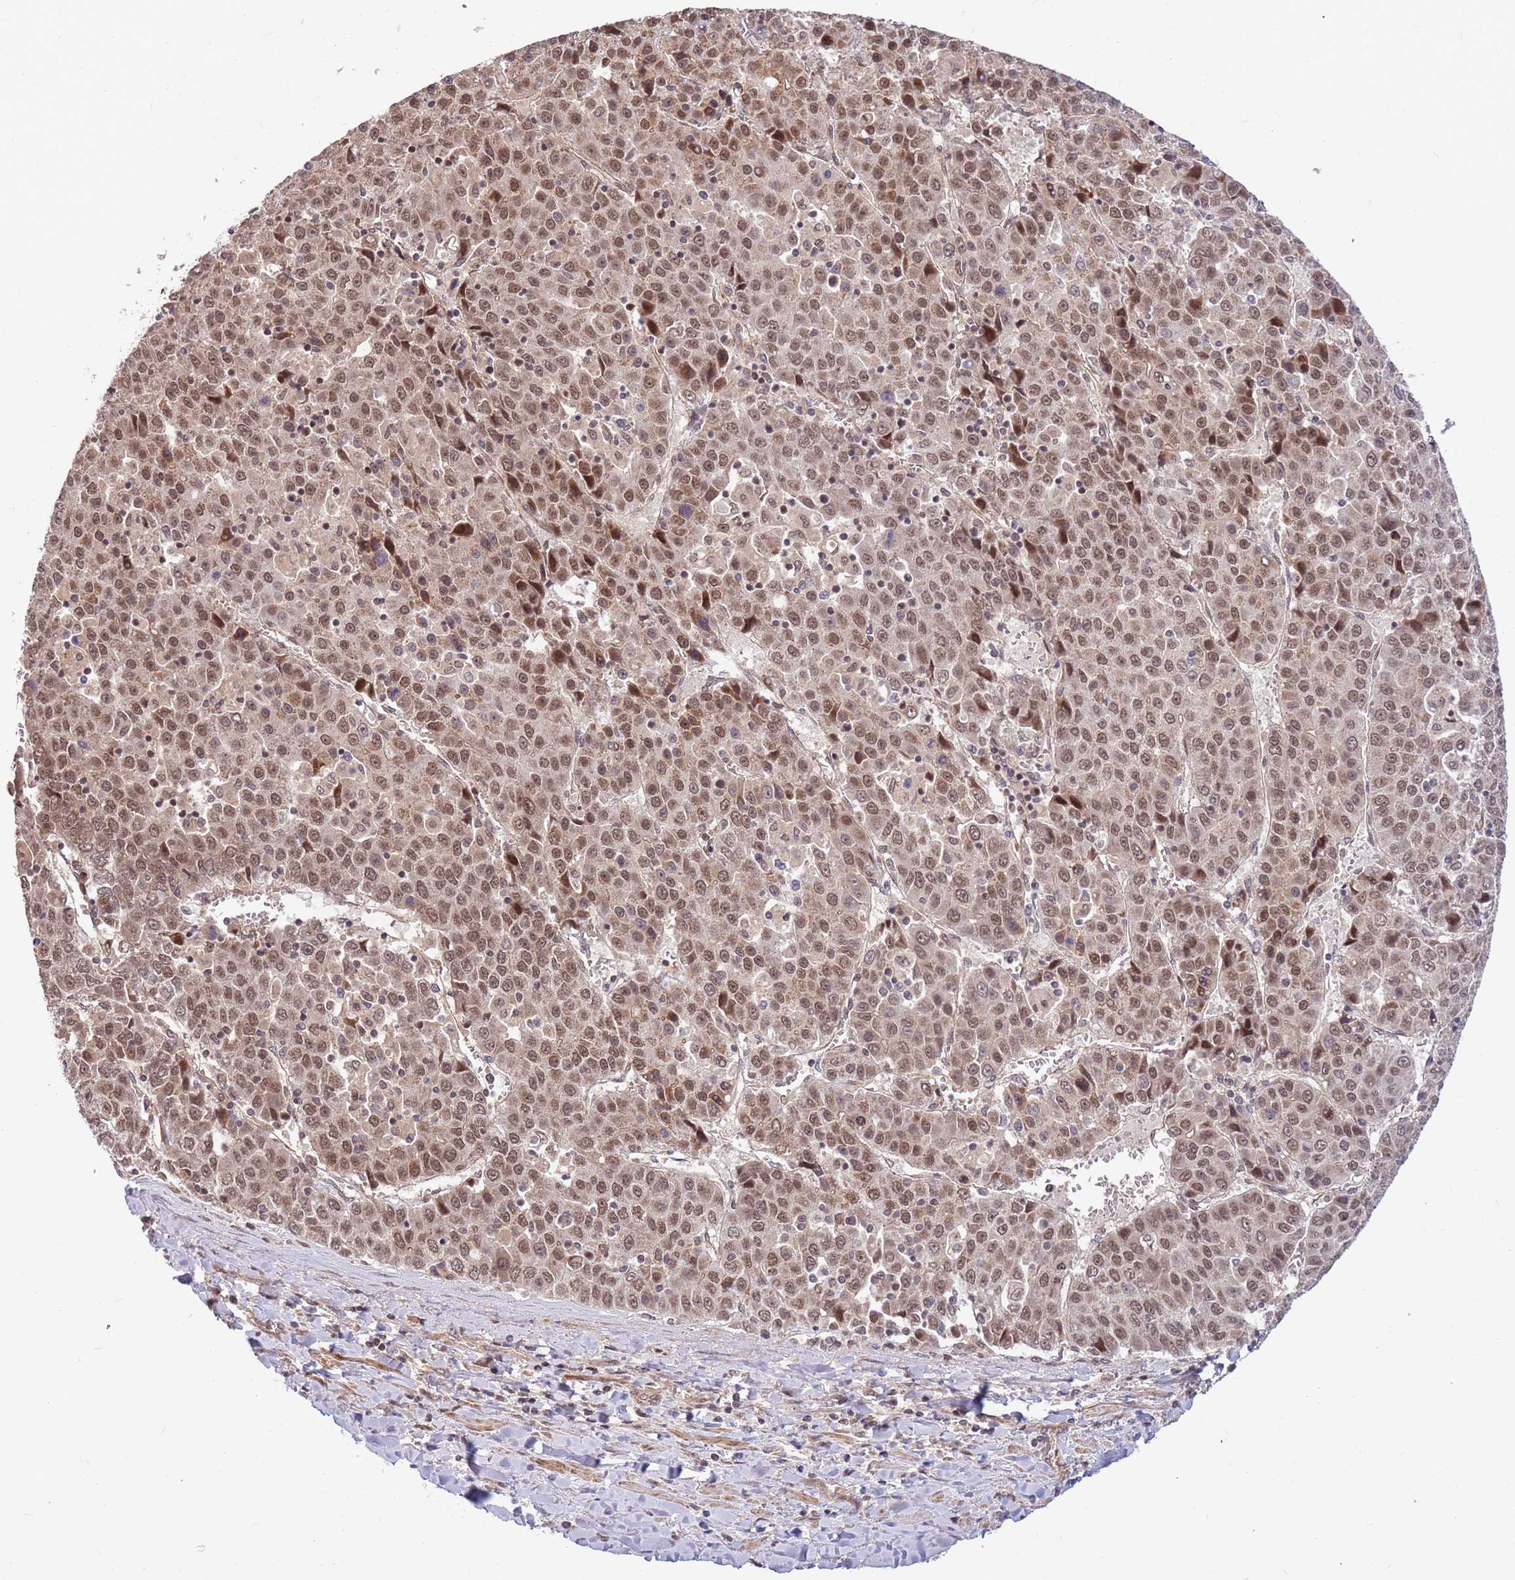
{"staining": {"intensity": "moderate", "quantity": ">75%", "location": "nuclear"}, "tissue": "liver cancer", "cell_type": "Tumor cells", "image_type": "cancer", "snomed": [{"axis": "morphology", "description": "Carcinoma, Hepatocellular, NOS"}, {"axis": "topography", "description": "Liver"}], "caption": "About >75% of tumor cells in liver cancer (hepatocellular carcinoma) show moderate nuclear protein staining as visualized by brown immunohistochemical staining.", "gene": "HAUS3", "patient": {"sex": "female", "age": 53}}